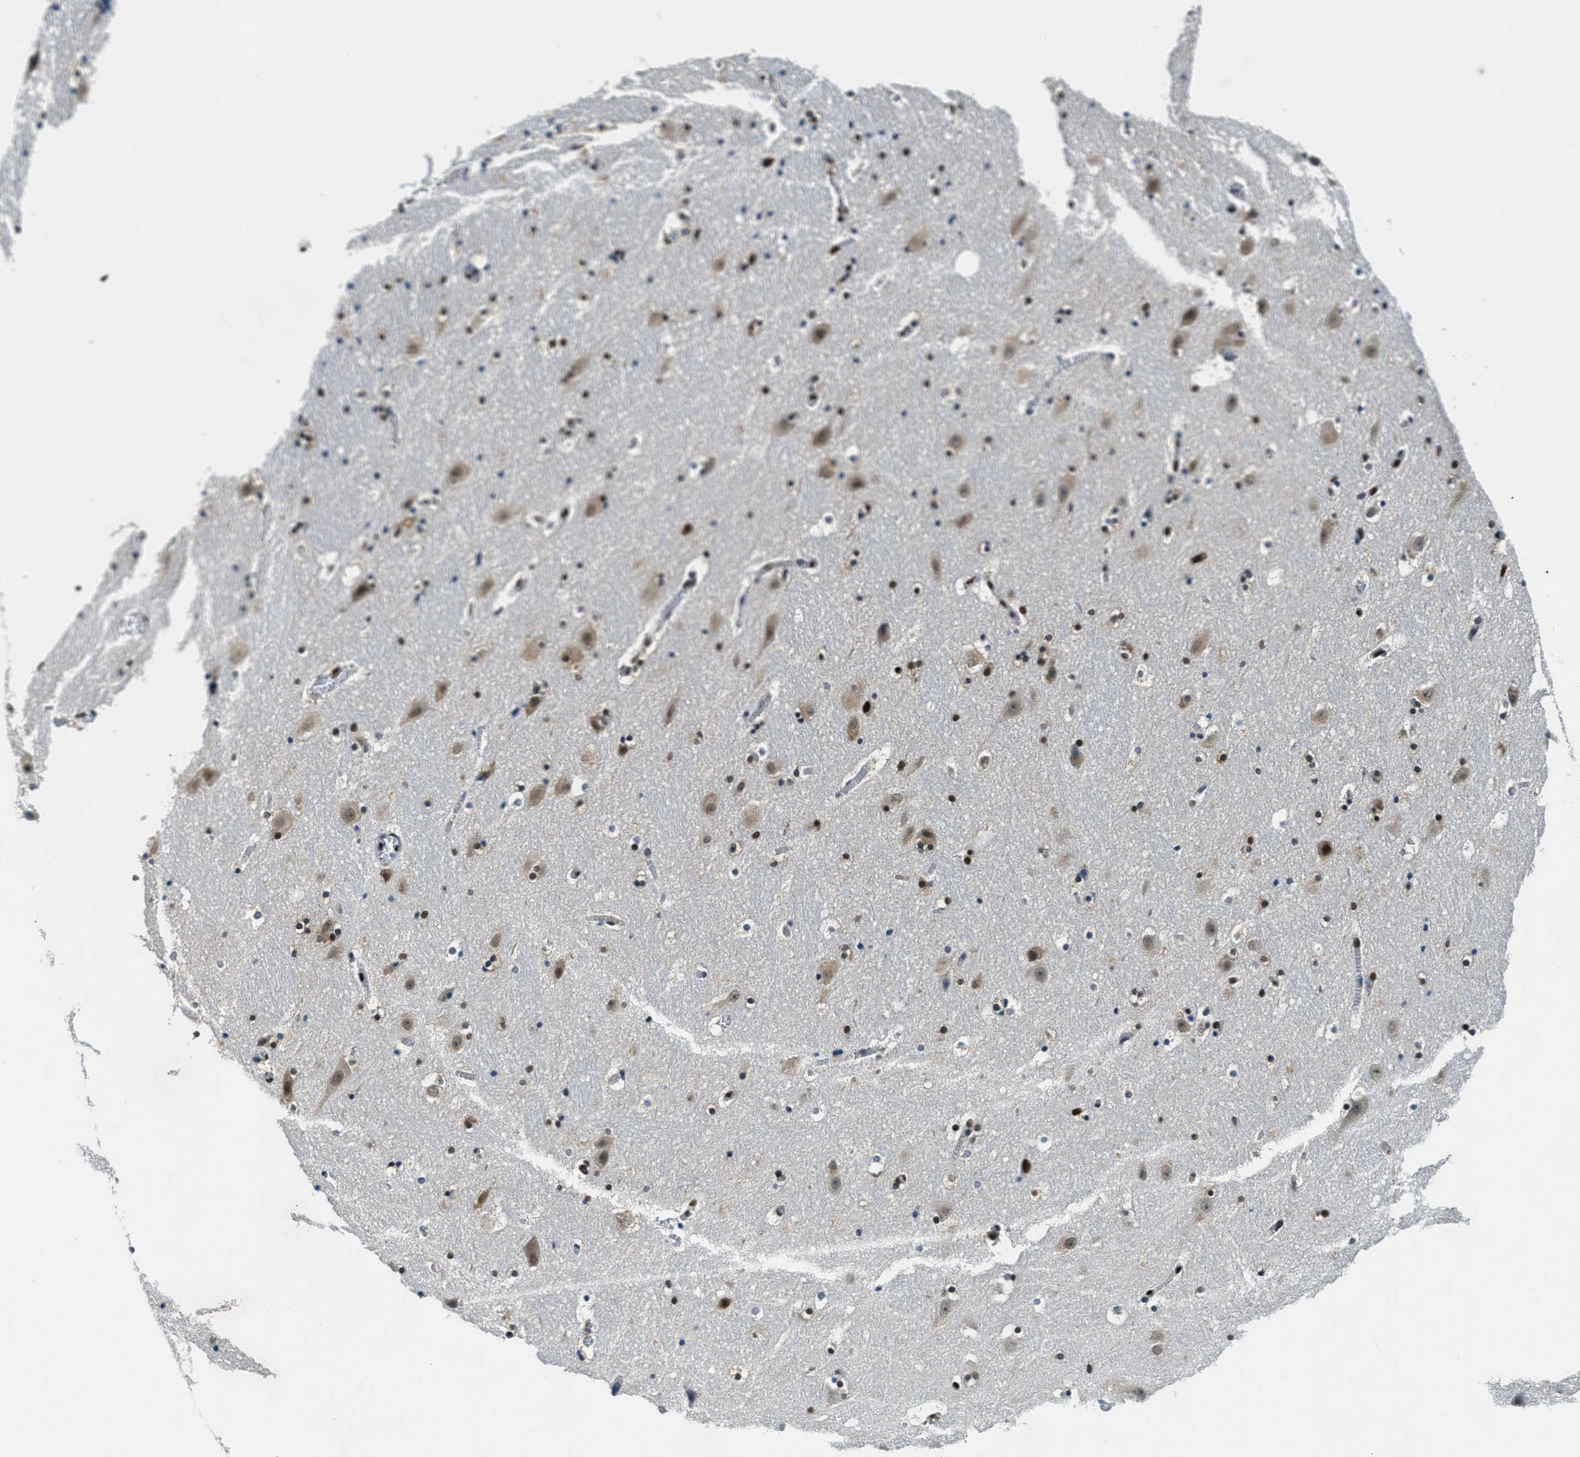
{"staining": {"intensity": "strong", "quantity": "25%-75%", "location": "nuclear"}, "tissue": "hippocampus", "cell_type": "Glial cells", "image_type": "normal", "snomed": [{"axis": "morphology", "description": "Normal tissue, NOS"}, {"axis": "topography", "description": "Hippocampus"}], "caption": "Hippocampus stained for a protein demonstrates strong nuclear positivity in glial cells. The protein of interest is shown in brown color, while the nuclei are stained blue.", "gene": "SSB", "patient": {"sex": "male", "age": 45}}